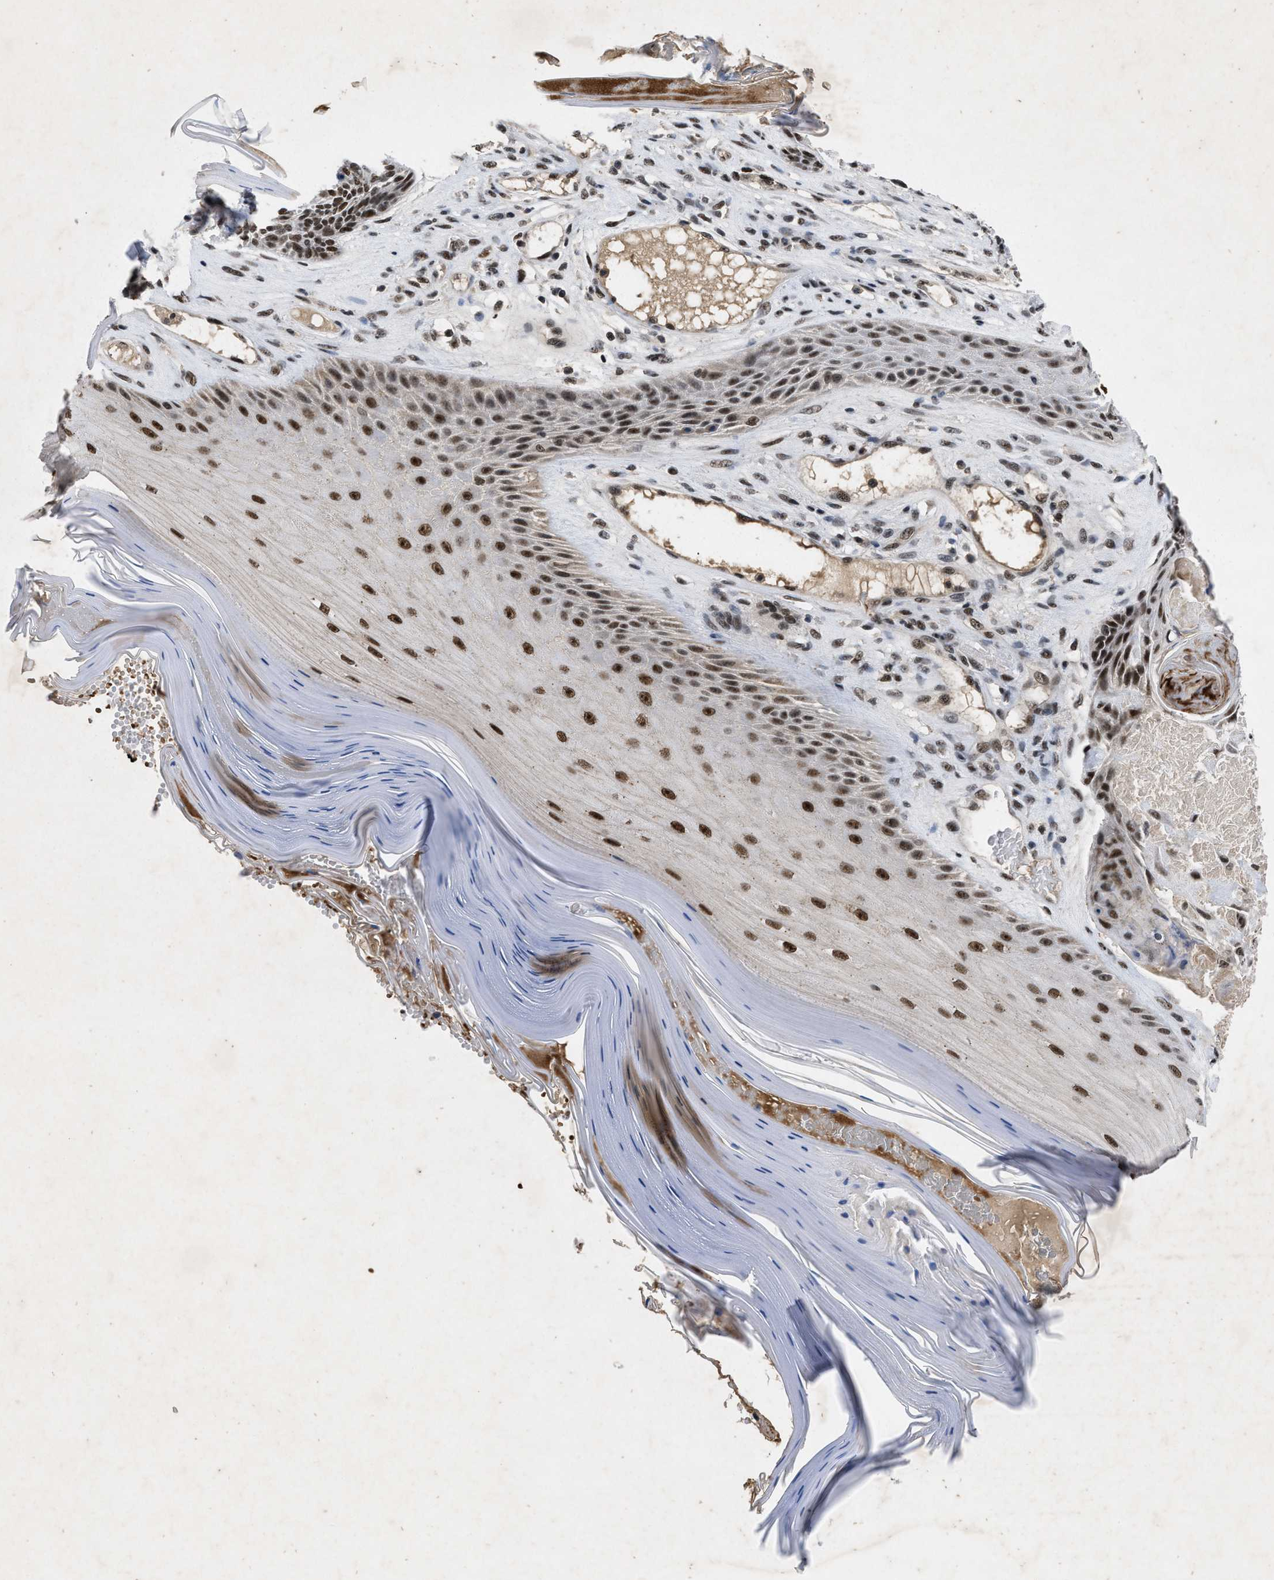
{"staining": {"intensity": "moderate", "quantity": ">75%", "location": "nuclear"}, "tissue": "skin cancer", "cell_type": "Tumor cells", "image_type": "cancer", "snomed": [{"axis": "morphology", "description": "Basal cell carcinoma"}, {"axis": "topography", "description": "Skin"}], "caption": "Immunohistochemical staining of skin basal cell carcinoma exhibits moderate nuclear protein positivity in approximately >75% of tumor cells.", "gene": "ZNF346", "patient": {"sex": "male", "age": 55}}